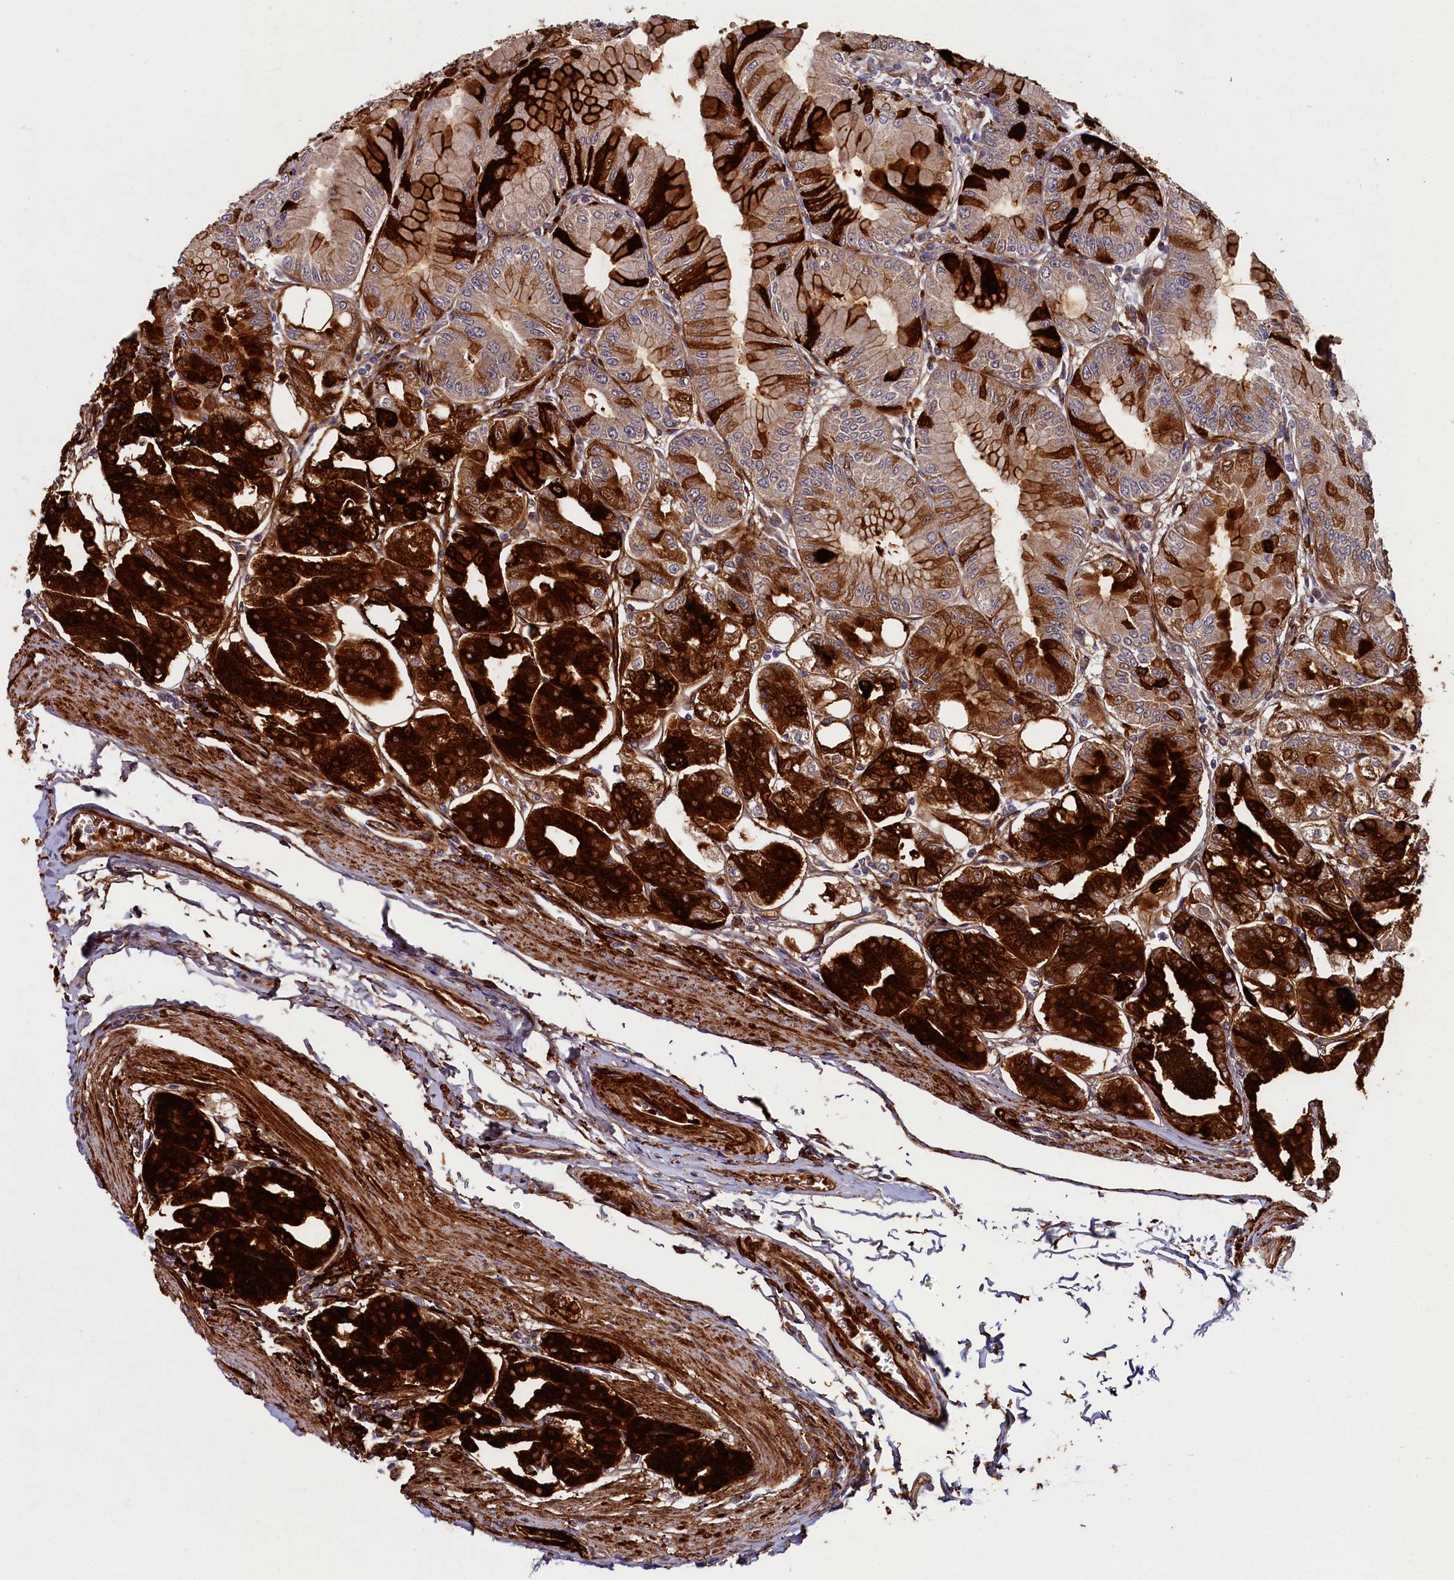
{"staining": {"intensity": "strong", "quantity": ">75%", "location": "cytoplasmic/membranous"}, "tissue": "stomach", "cell_type": "Glandular cells", "image_type": "normal", "snomed": [{"axis": "morphology", "description": "Normal tissue, NOS"}, {"axis": "topography", "description": "Stomach, lower"}], "caption": "Stomach stained with immunohistochemistry (IHC) shows strong cytoplasmic/membranous staining in approximately >75% of glandular cells. (Stains: DAB (3,3'-diaminobenzidine) in brown, nuclei in blue, Microscopy: brightfield microscopy at high magnification).", "gene": "PIK3C3", "patient": {"sex": "male", "age": 71}}